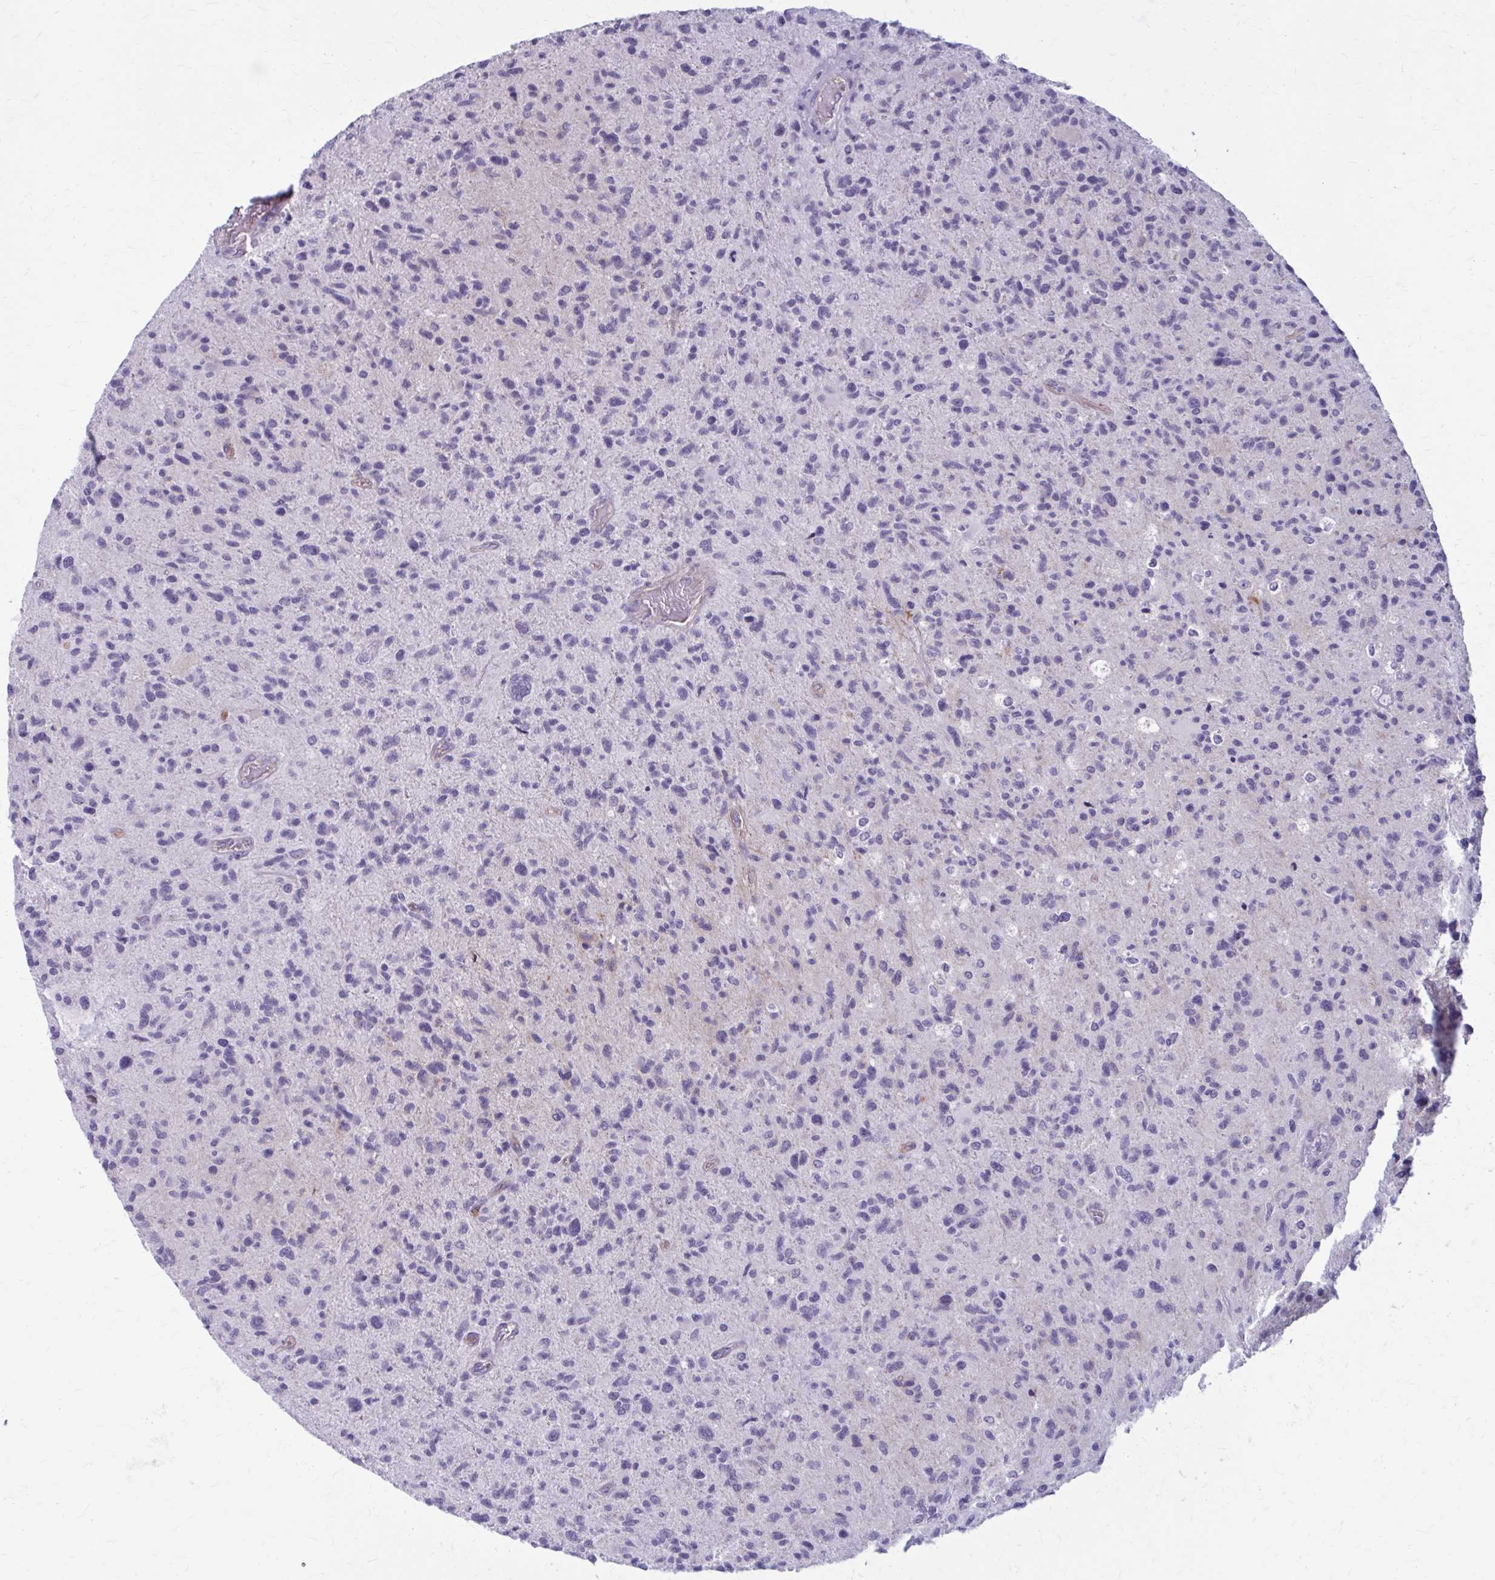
{"staining": {"intensity": "negative", "quantity": "none", "location": "none"}, "tissue": "glioma", "cell_type": "Tumor cells", "image_type": "cancer", "snomed": [{"axis": "morphology", "description": "Glioma, malignant, High grade"}, {"axis": "topography", "description": "Brain"}], "caption": "Human high-grade glioma (malignant) stained for a protein using immunohistochemistry demonstrates no staining in tumor cells.", "gene": "ZDHHC7", "patient": {"sex": "female", "age": 70}}